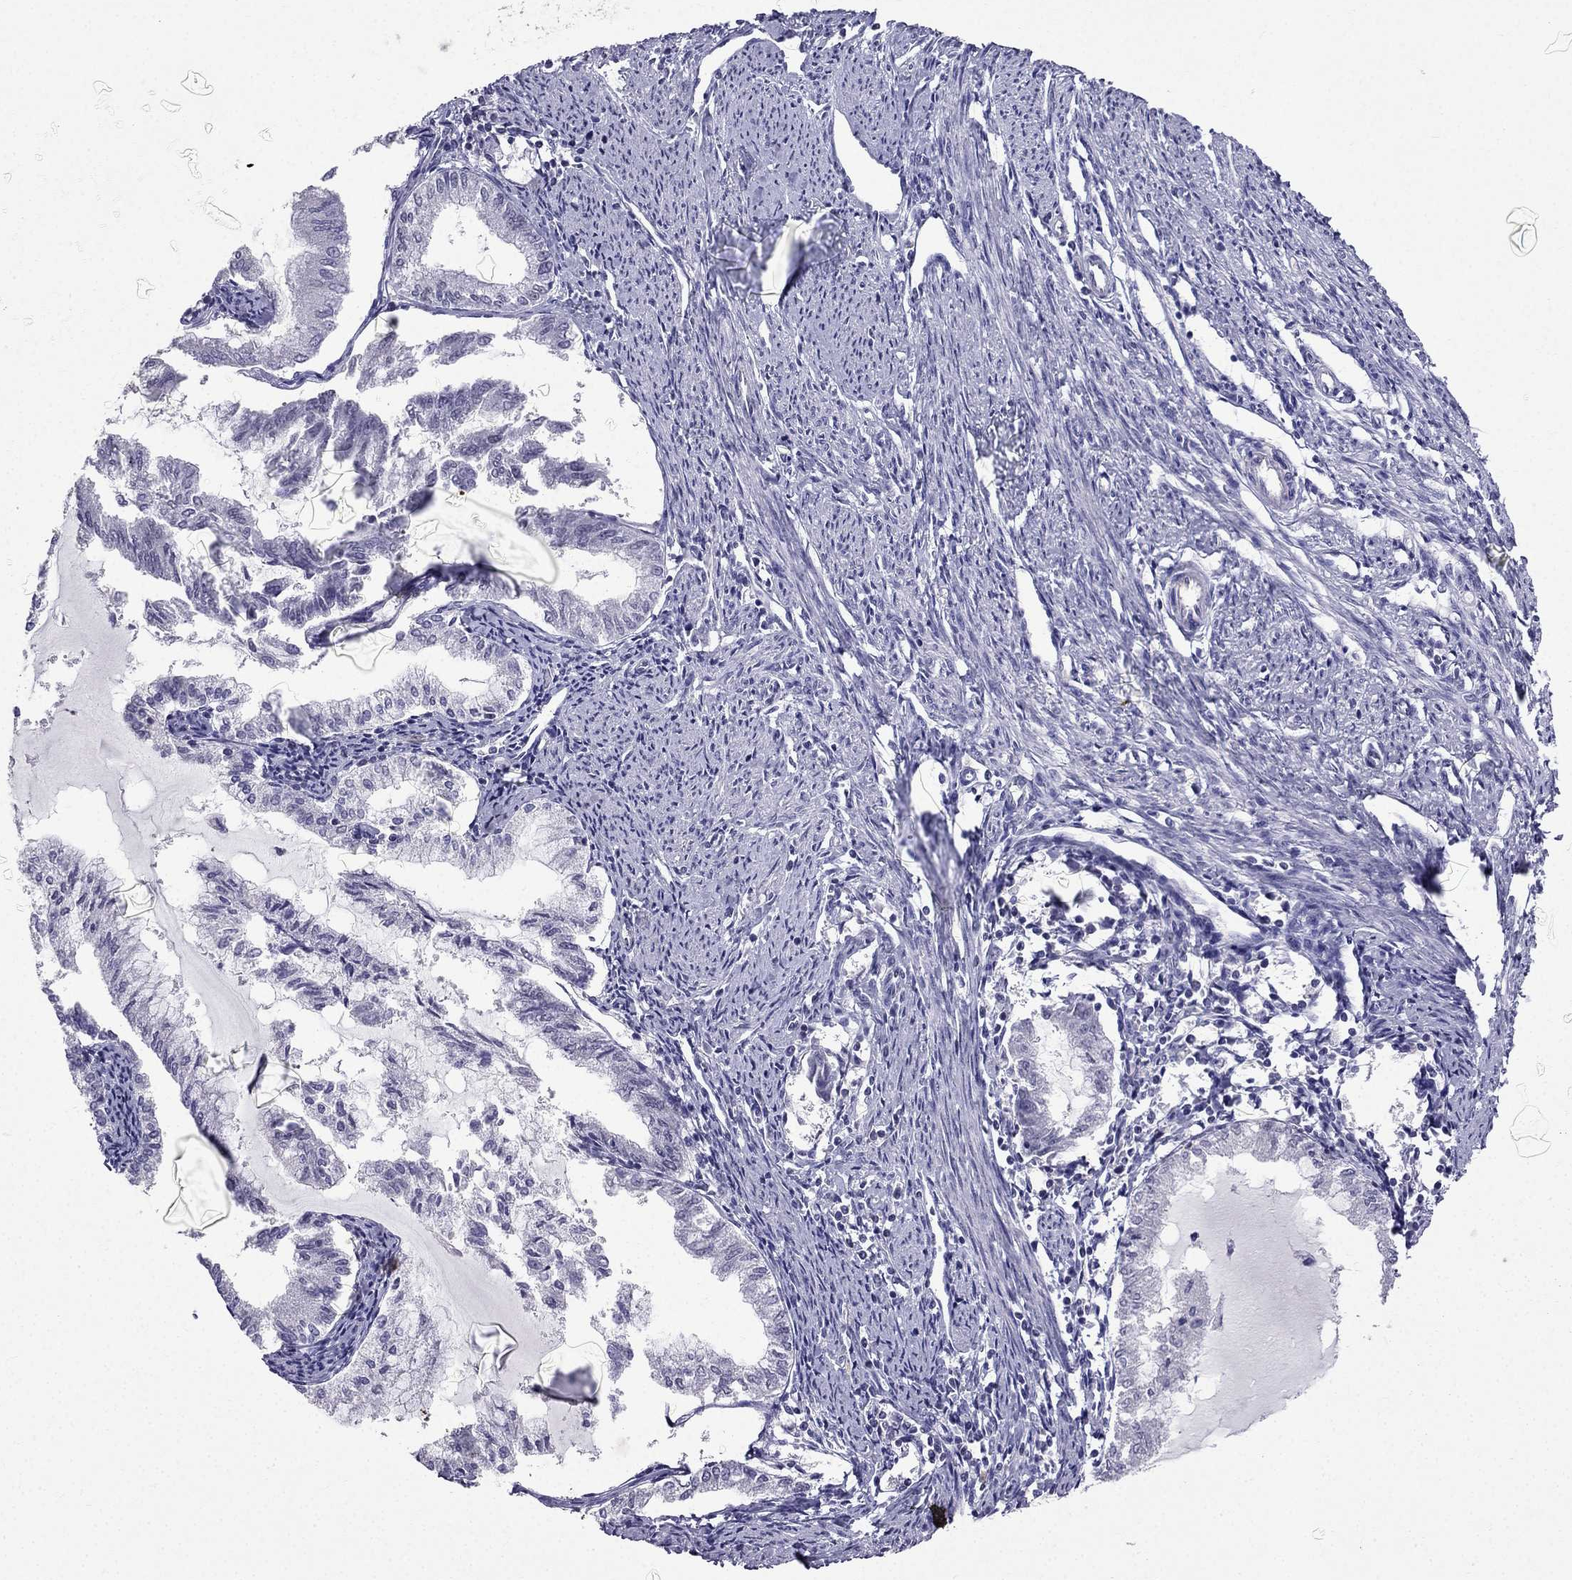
{"staining": {"intensity": "negative", "quantity": "none", "location": "none"}, "tissue": "endometrial cancer", "cell_type": "Tumor cells", "image_type": "cancer", "snomed": [{"axis": "morphology", "description": "Adenocarcinoma, NOS"}, {"axis": "topography", "description": "Endometrium"}], "caption": "High power microscopy photomicrograph of an immunohistochemistry micrograph of endometrial cancer, revealing no significant positivity in tumor cells. (Brightfield microscopy of DAB immunohistochemistry (IHC) at high magnification).", "gene": "AAK1", "patient": {"sex": "female", "age": 79}}